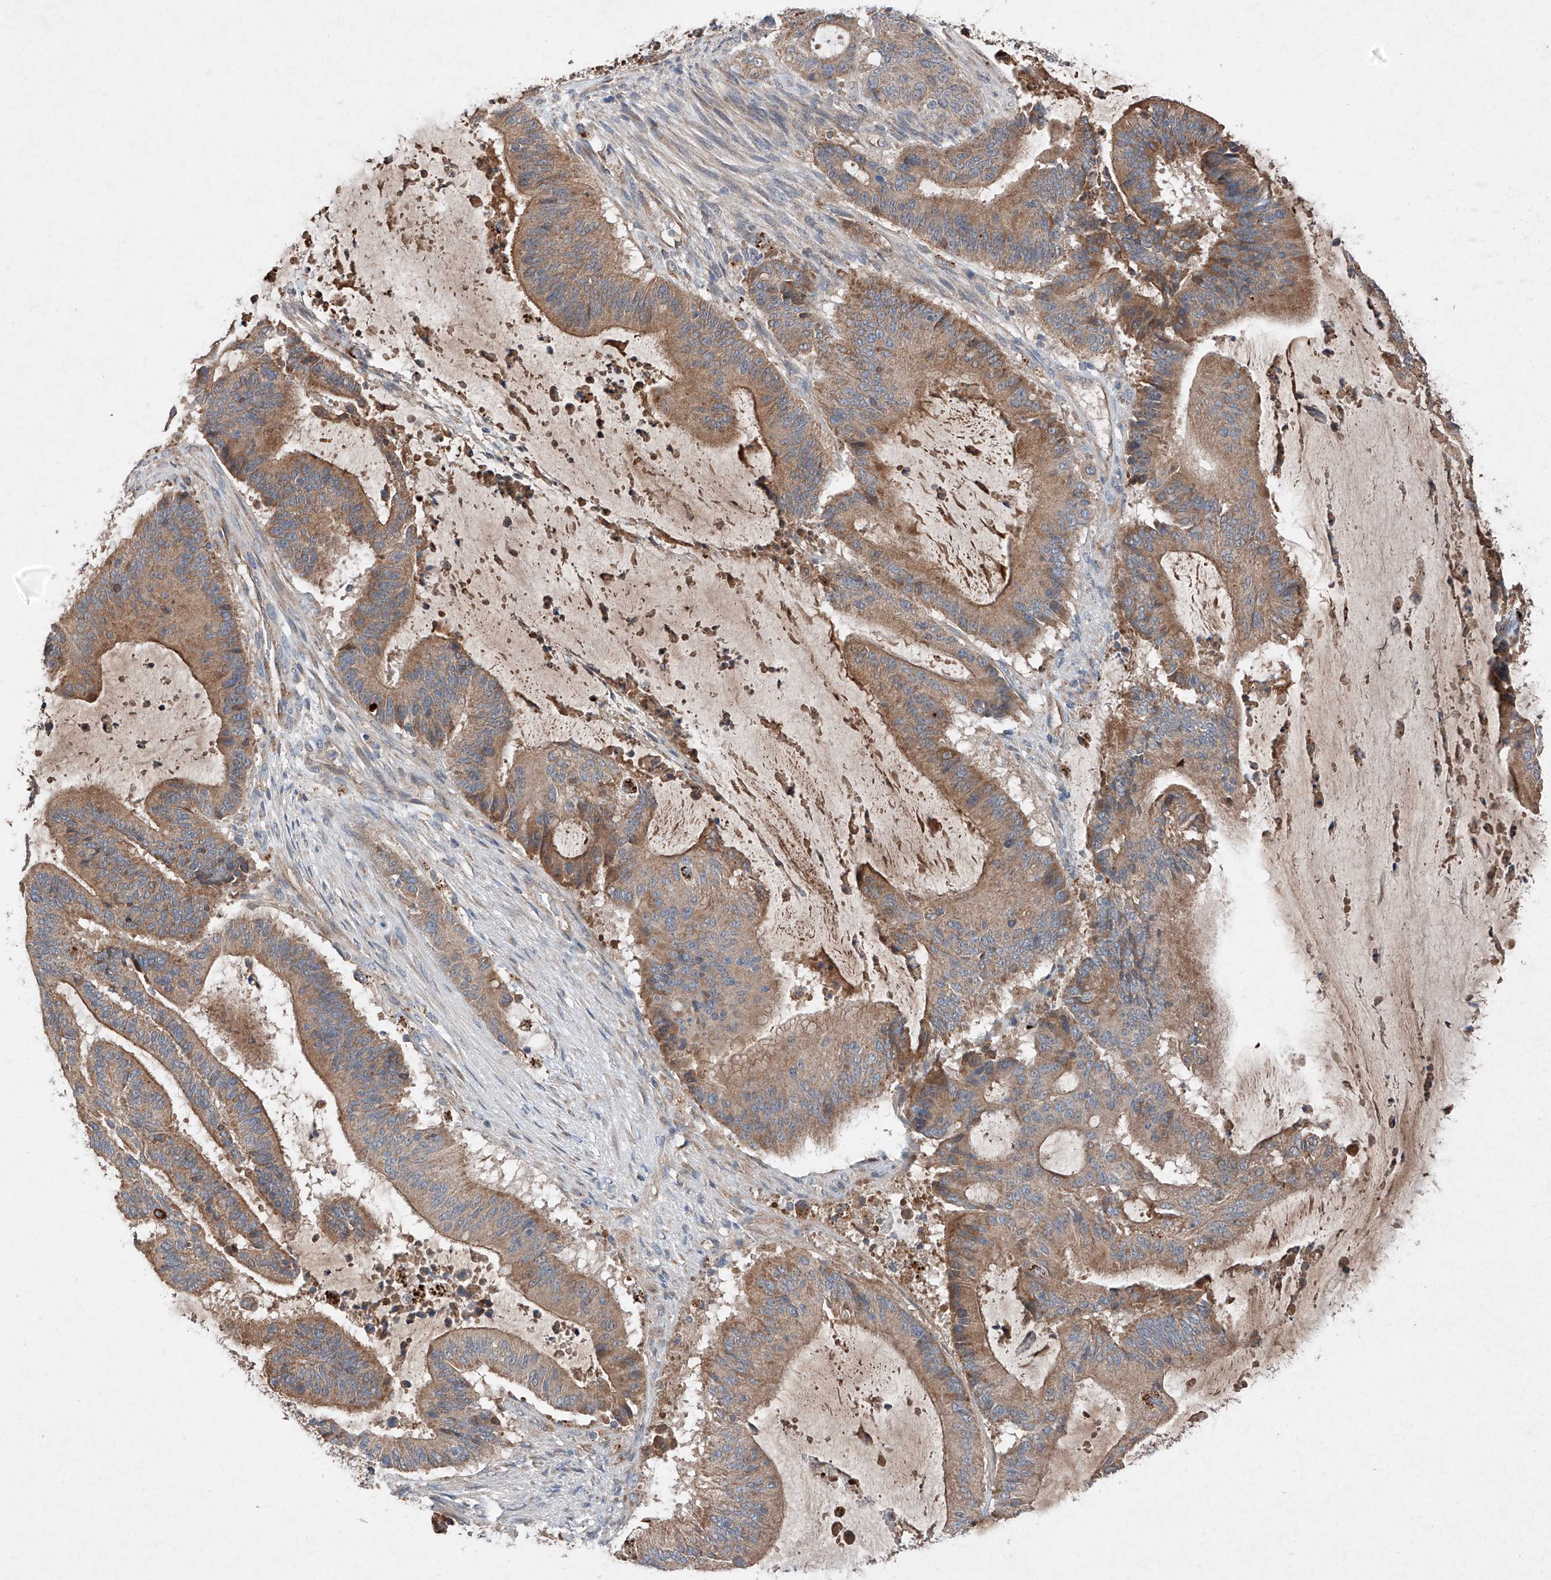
{"staining": {"intensity": "moderate", "quantity": ">75%", "location": "cytoplasmic/membranous"}, "tissue": "liver cancer", "cell_type": "Tumor cells", "image_type": "cancer", "snomed": [{"axis": "morphology", "description": "Normal tissue, NOS"}, {"axis": "morphology", "description": "Cholangiocarcinoma"}, {"axis": "topography", "description": "Liver"}, {"axis": "topography", "description": "Peripheral nerve tissue"}], "caption": "A high-resolution photomicrograph shows immunohistochemistry staining of cholangiocarcinoma (liver), which reveals moderate cytoplasmic/membranous positivity in about >75% of tumor cells.", "gene": "RUSC1", "patient": {"sex": "female", "age": 73}}